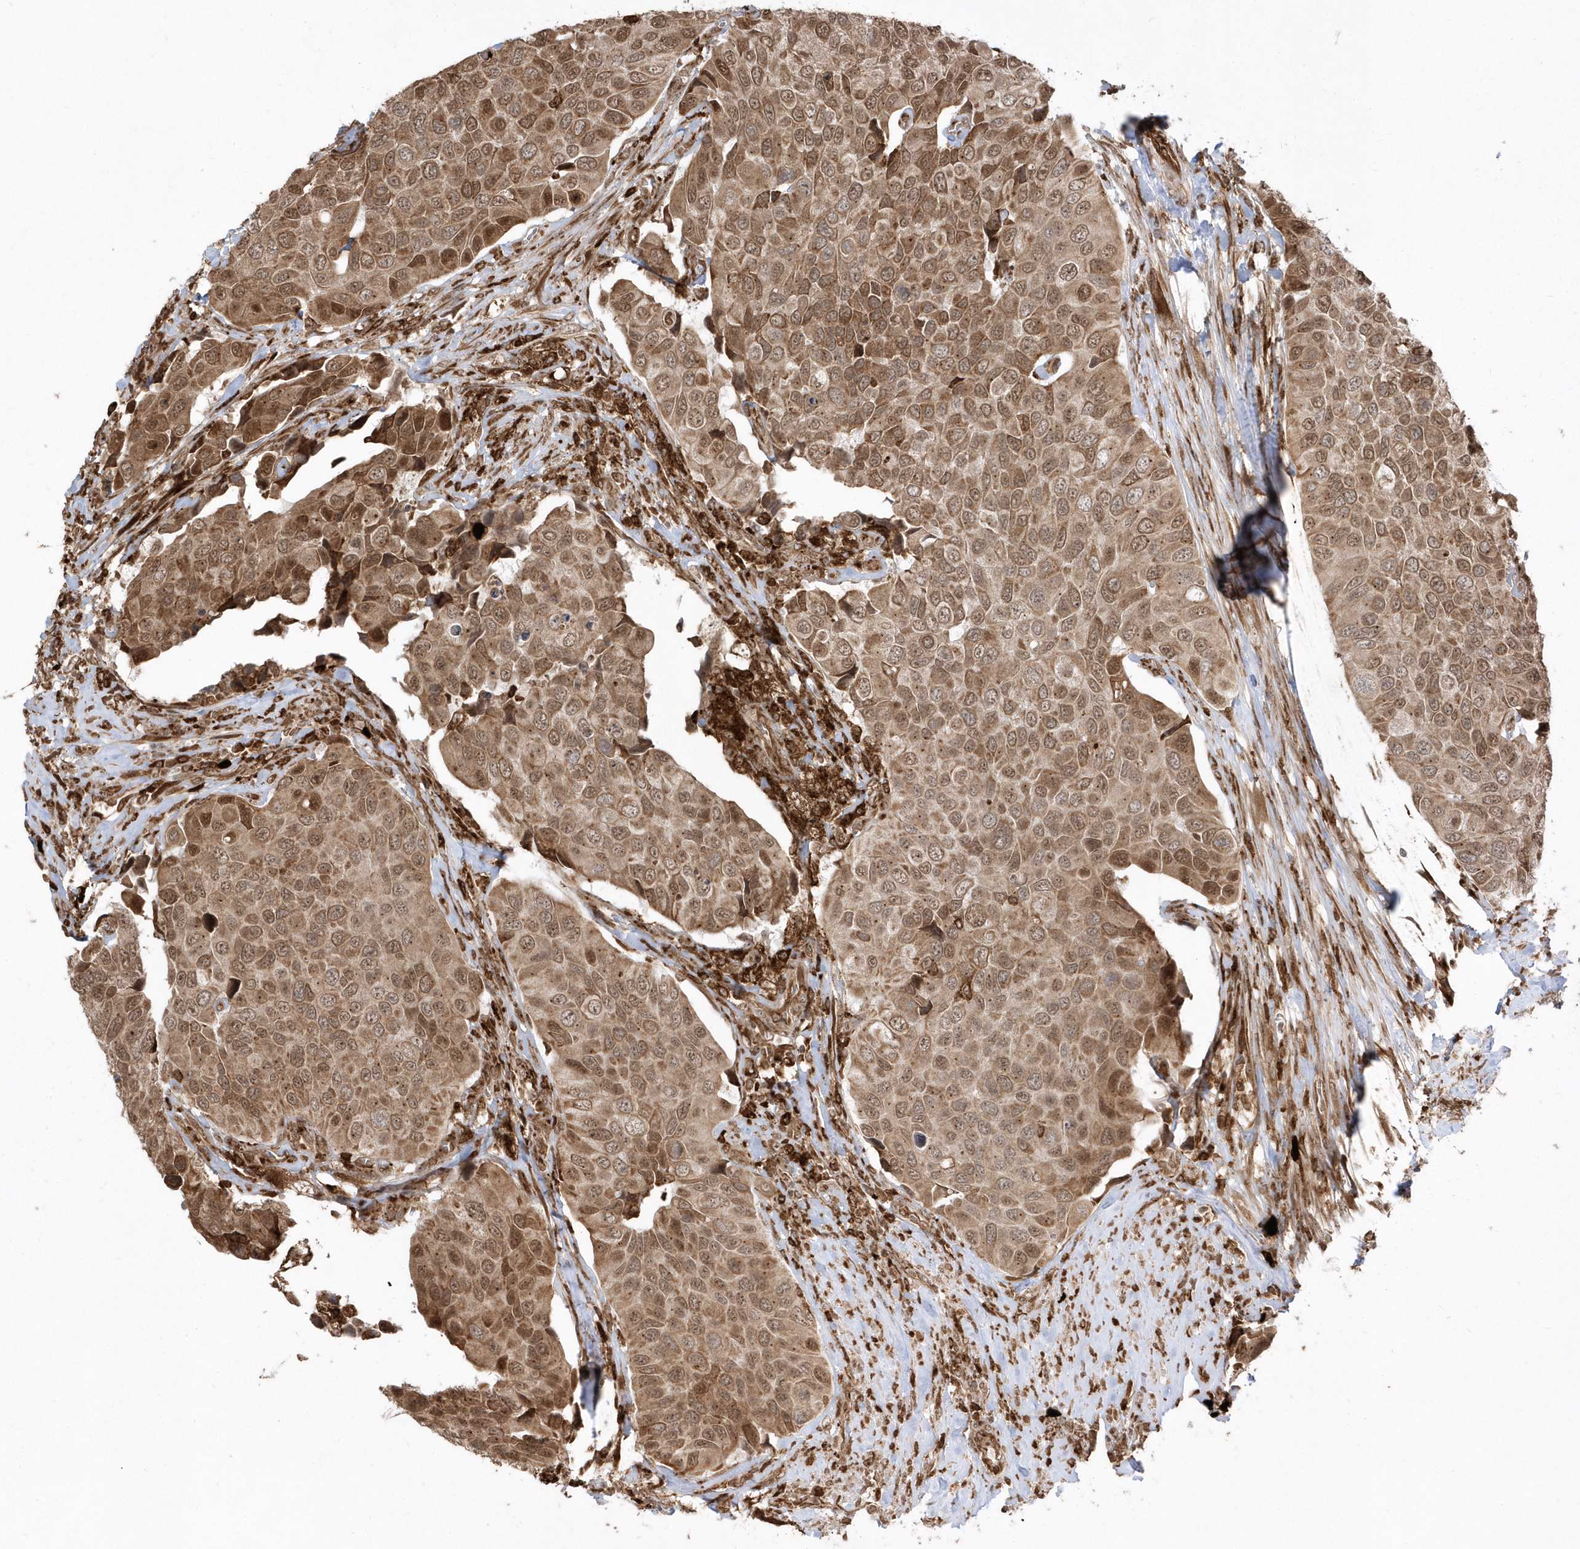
{"staining": {"intensity": "moderate", "quantity": ">75%", "location": "cytoplasmic/membranous,nuclear"}, "tissue": "urothelial cancer", "cell_type": "Tumor cells", "image_type": "cancer", "snomed": [{"axis": "morphology", "description": "Urothelial carcinoma, High grade"}, {"axis": "topography", "description": "Urinary bladder"}], "caption": "Urothelial carcinoma (high-grade) tissue reveals moderate cytoplasmic/membranous and nuclear expression in about >75% of tumor cells", "gene": "EPC2", "patient": {"sex": "male", "age": 74}}